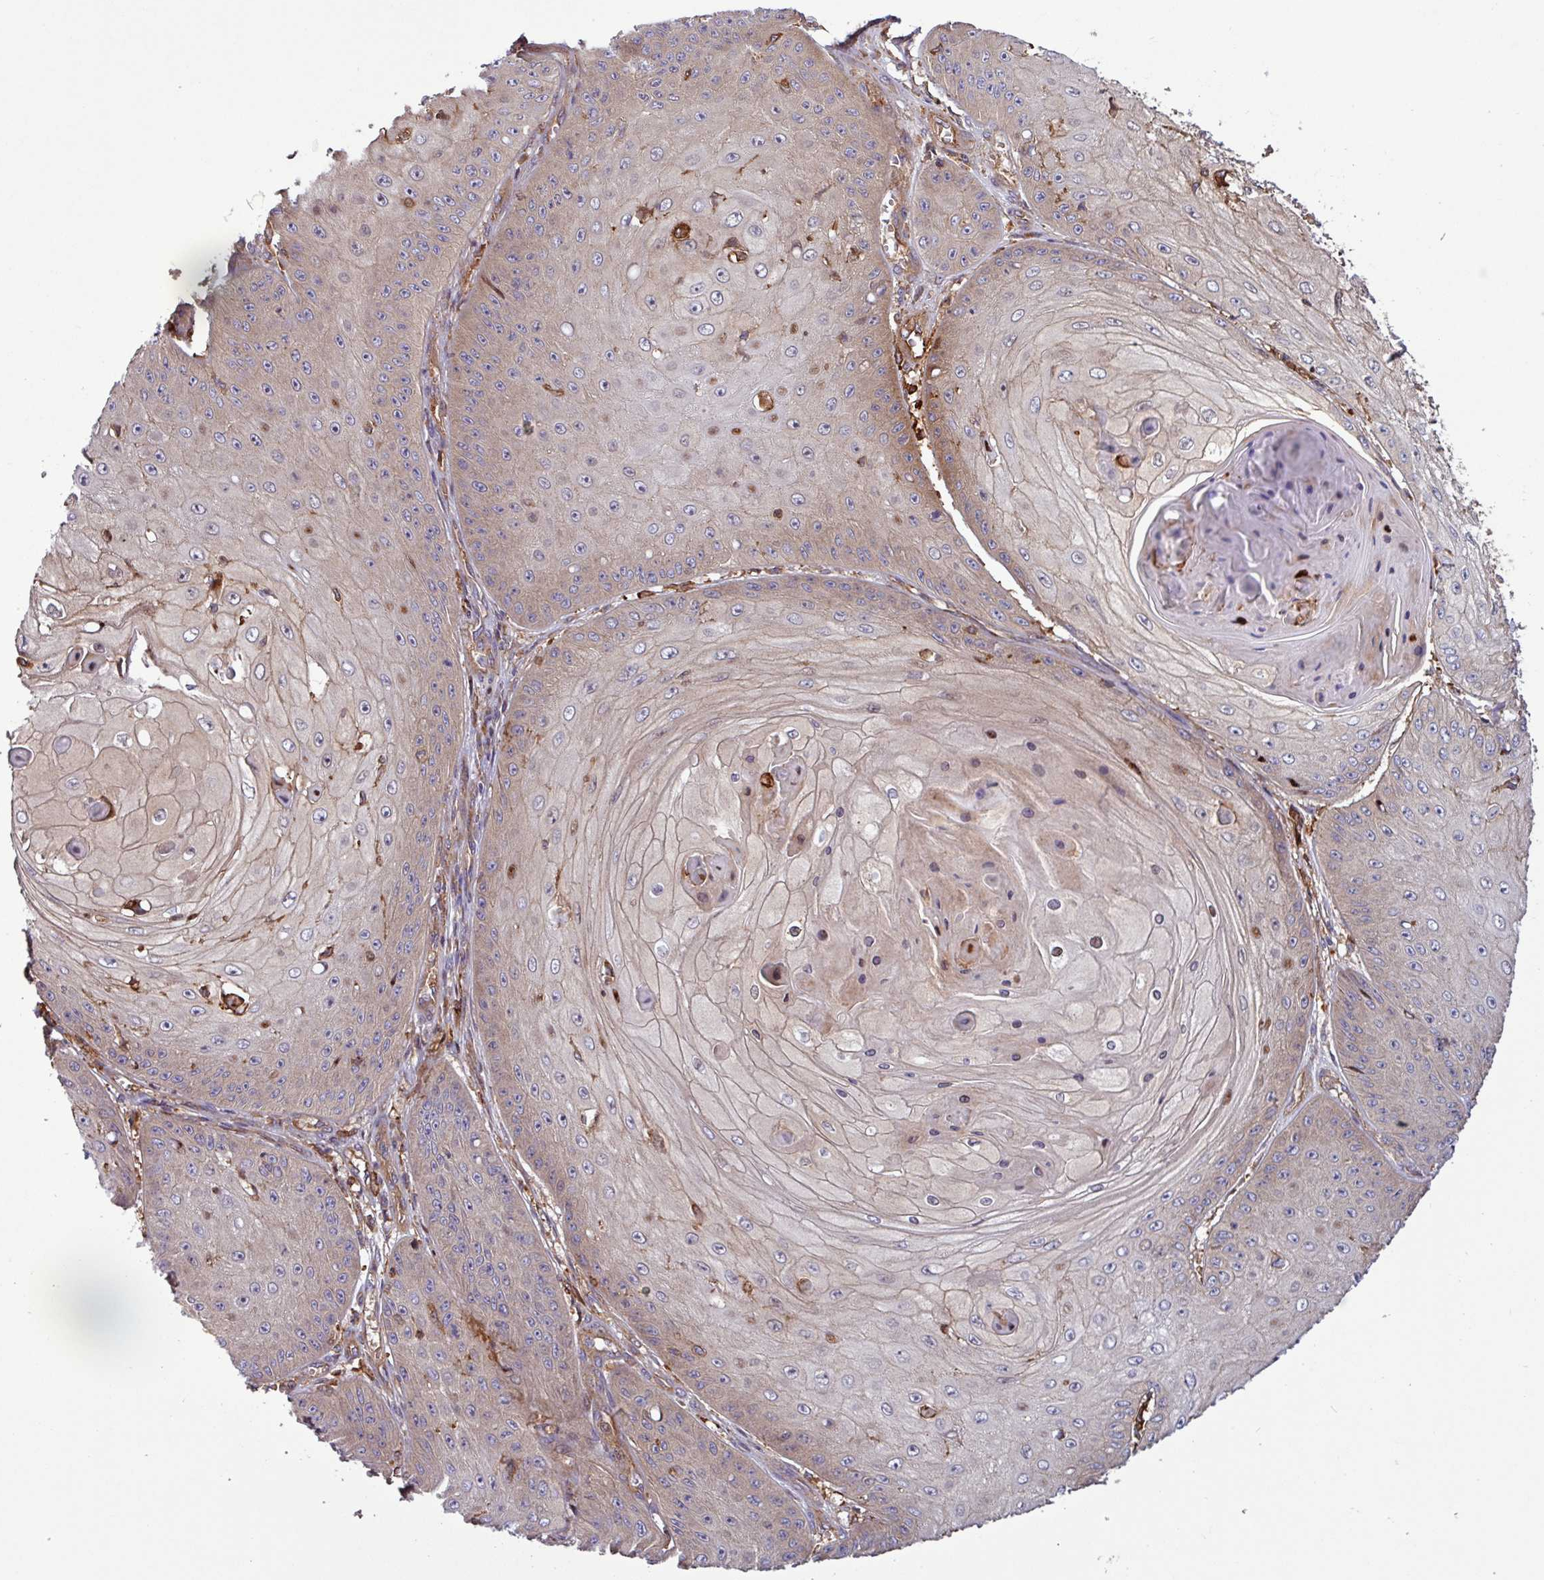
{"staining": {"intensity": "weak", "quantity": "25%-75%", "location": "cytoplasmic/membranous"}, "tissue": "skin cancer", "cell_type": "Tumor cells", "image_type": "cancer", "snomed": [{"axis": "morphology", "description": "Squamous cell carcinoma, NOS"}, {"axis": "topography", "description": "Skin"}], "caption": "Human skin cancer (squamous cell carcinoma) stained with a protein marker exhibits weak staining in tumor cells.", "gene": "ACTR3", "patient": {"sex": "male", "age": 70}}